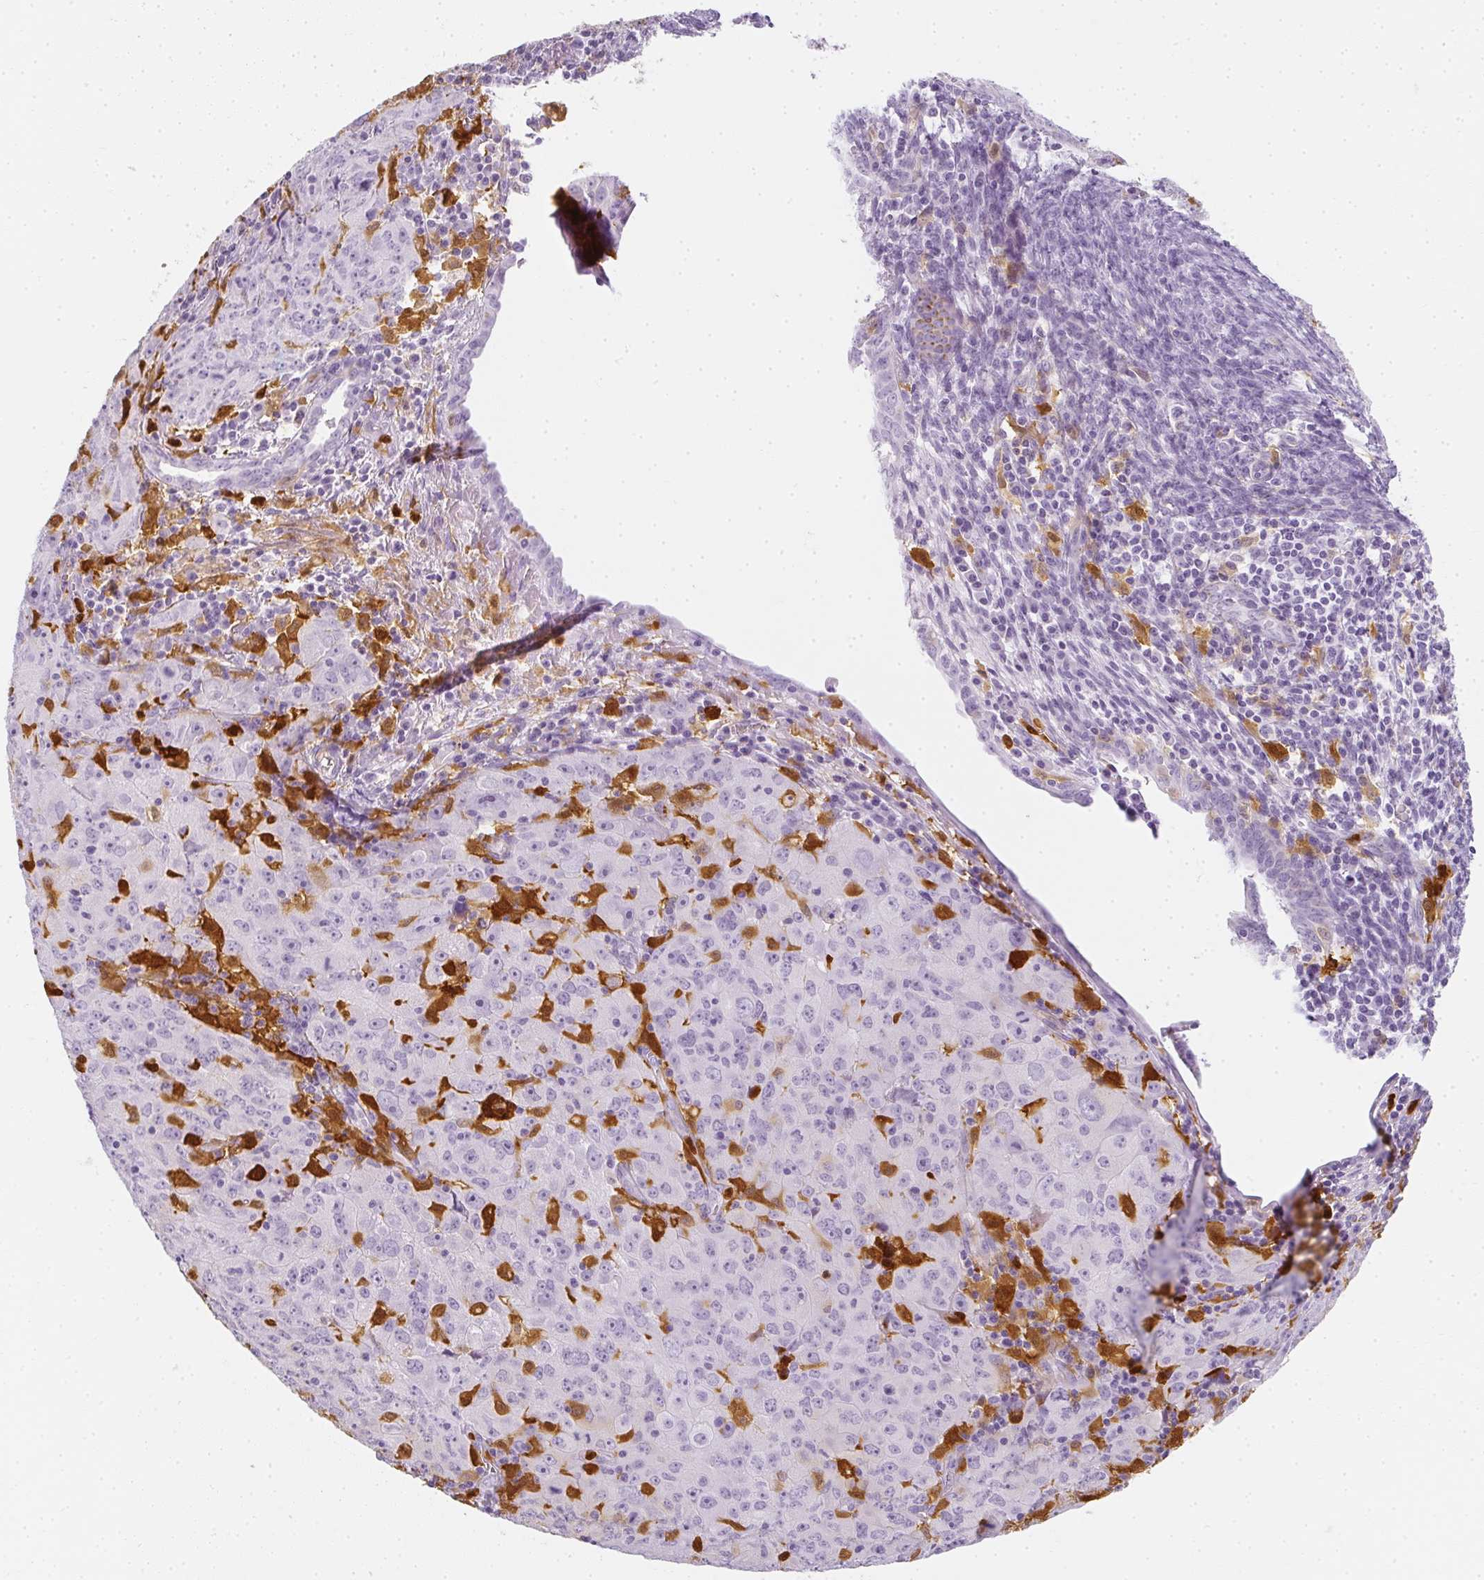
{"staining": {"intensity": "negative", "quantity": "none", "location": "none"}, "tissue": "cervical cancer", "cell_type": "Tumor cells", "image_type": "cancer", "snomed": [{"axis": "morphology", "description": "Adenocarcinoma, NOS"}, {"axis": "topography", "description": "Cervix"}], "caption": "There is no significant positivity in tumor cells of cervical cancer. (Stains: DAB (3,3'-diaminobenzidine) immunohistochemistry with hematoxylin counter stain, Microscopy: brightfield microscopy at high magnification).", "gene": "HK3", "patient": {"sex": "female", "age": 56}}